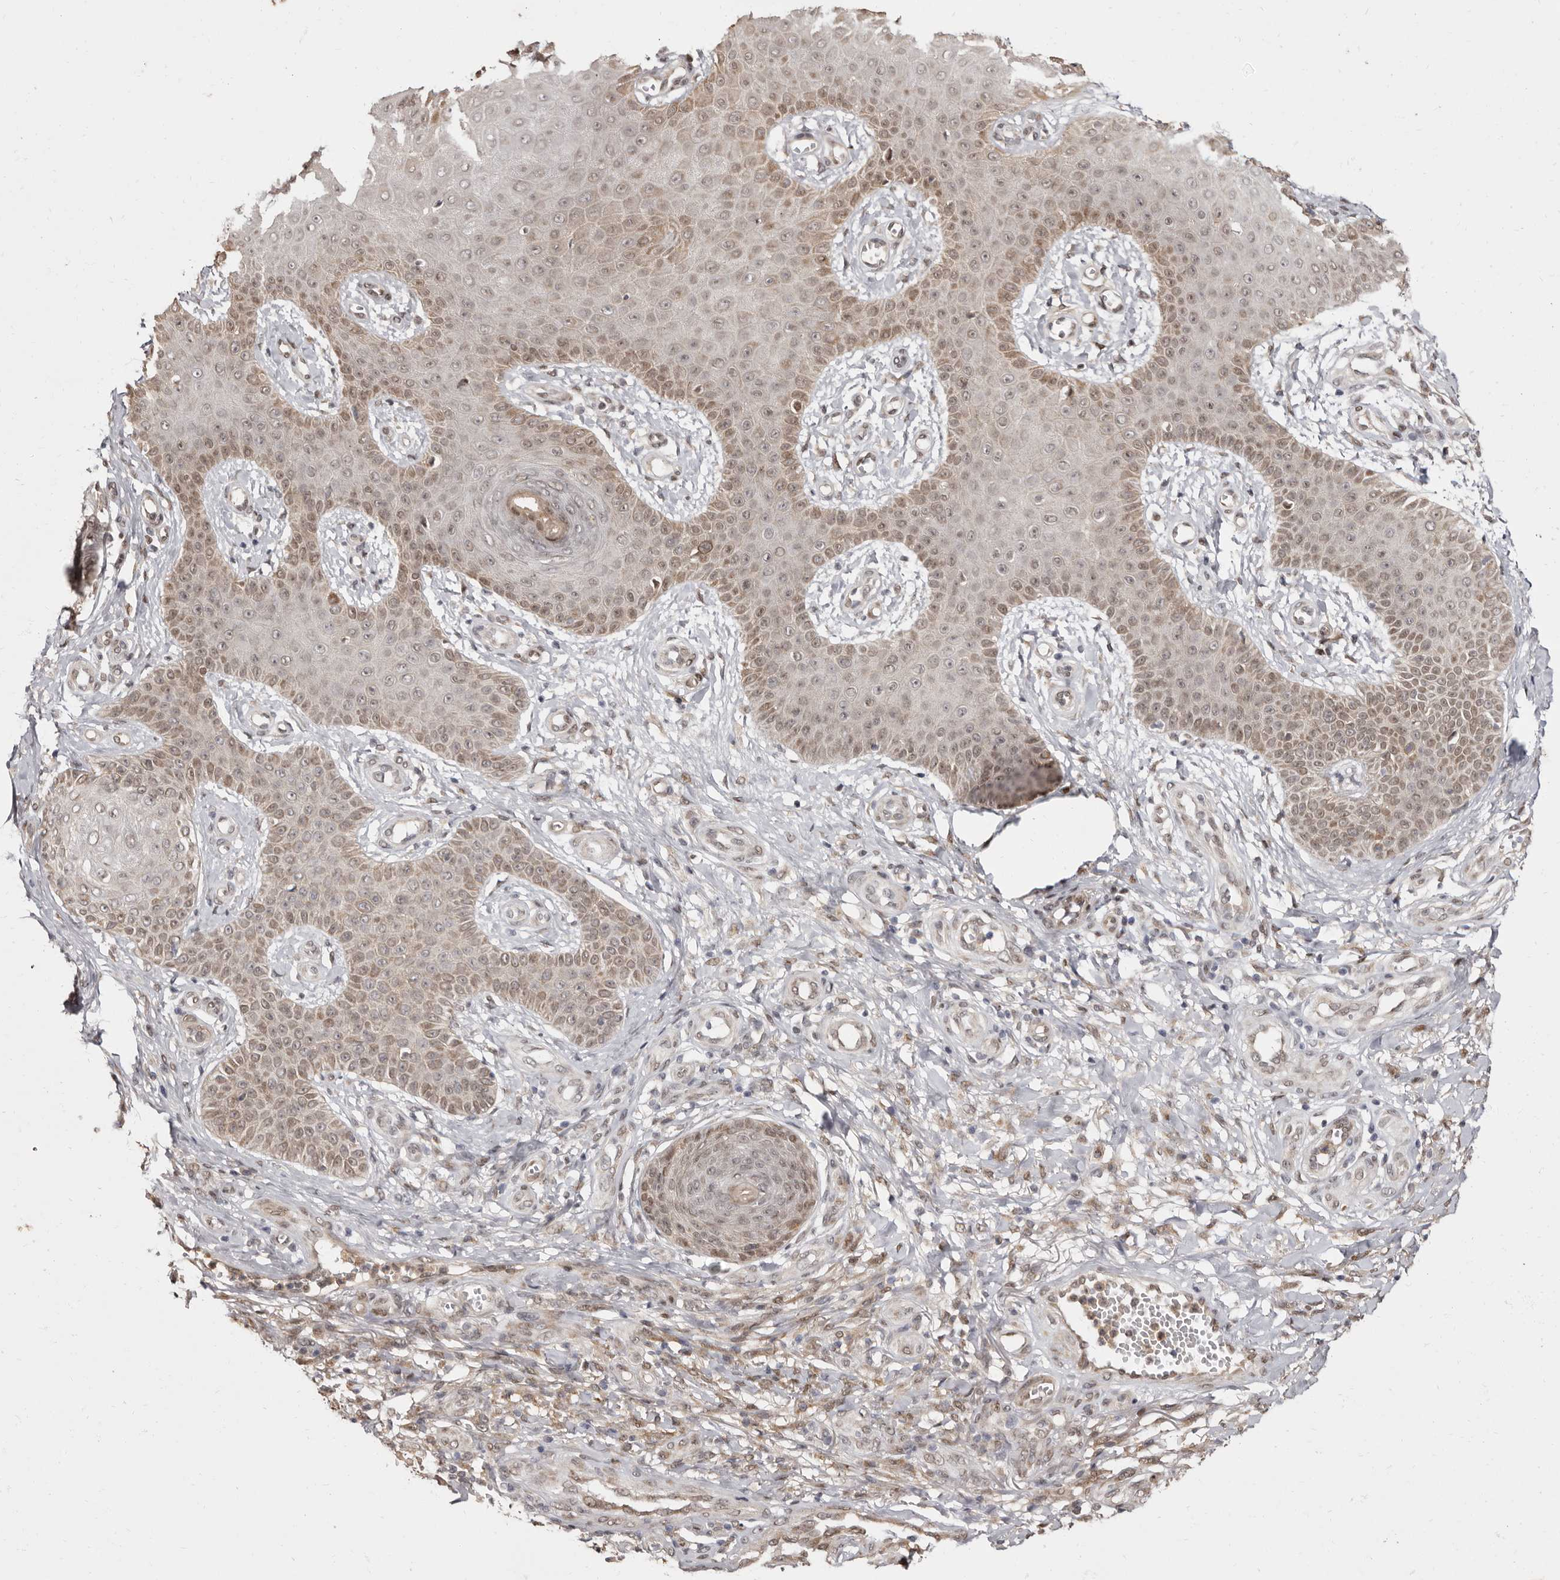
{"staining": {"intensity": "moderate", "quantity": "25%-75%", "location": "cytoplasmic/membranous,nuclear"}, "tissue": "skin cancer", "cell_type": "Tumor cells", "image_type": "cancer", "snomed": [{"axis": "morphology", "description": "Squamous cell carcinoma, NOS"}, {"axis": "topography", "description": "Skin"}], "caption": "Immunohistochemistry (IHC) histopathology image of neoplastic tissue: human squamous cell carcinoma (skin) stained using immunohistochemistry (IHC) demonstrates medium levels of moderate protein expression localized specifically in the cytoplasmic/membranous and nuclear of tumor cells, appearing as a cytoplasmic/membranous and nuclear brown color.", "gene": "ZNF326", "patient": {"sex": "male", "age": 74}}